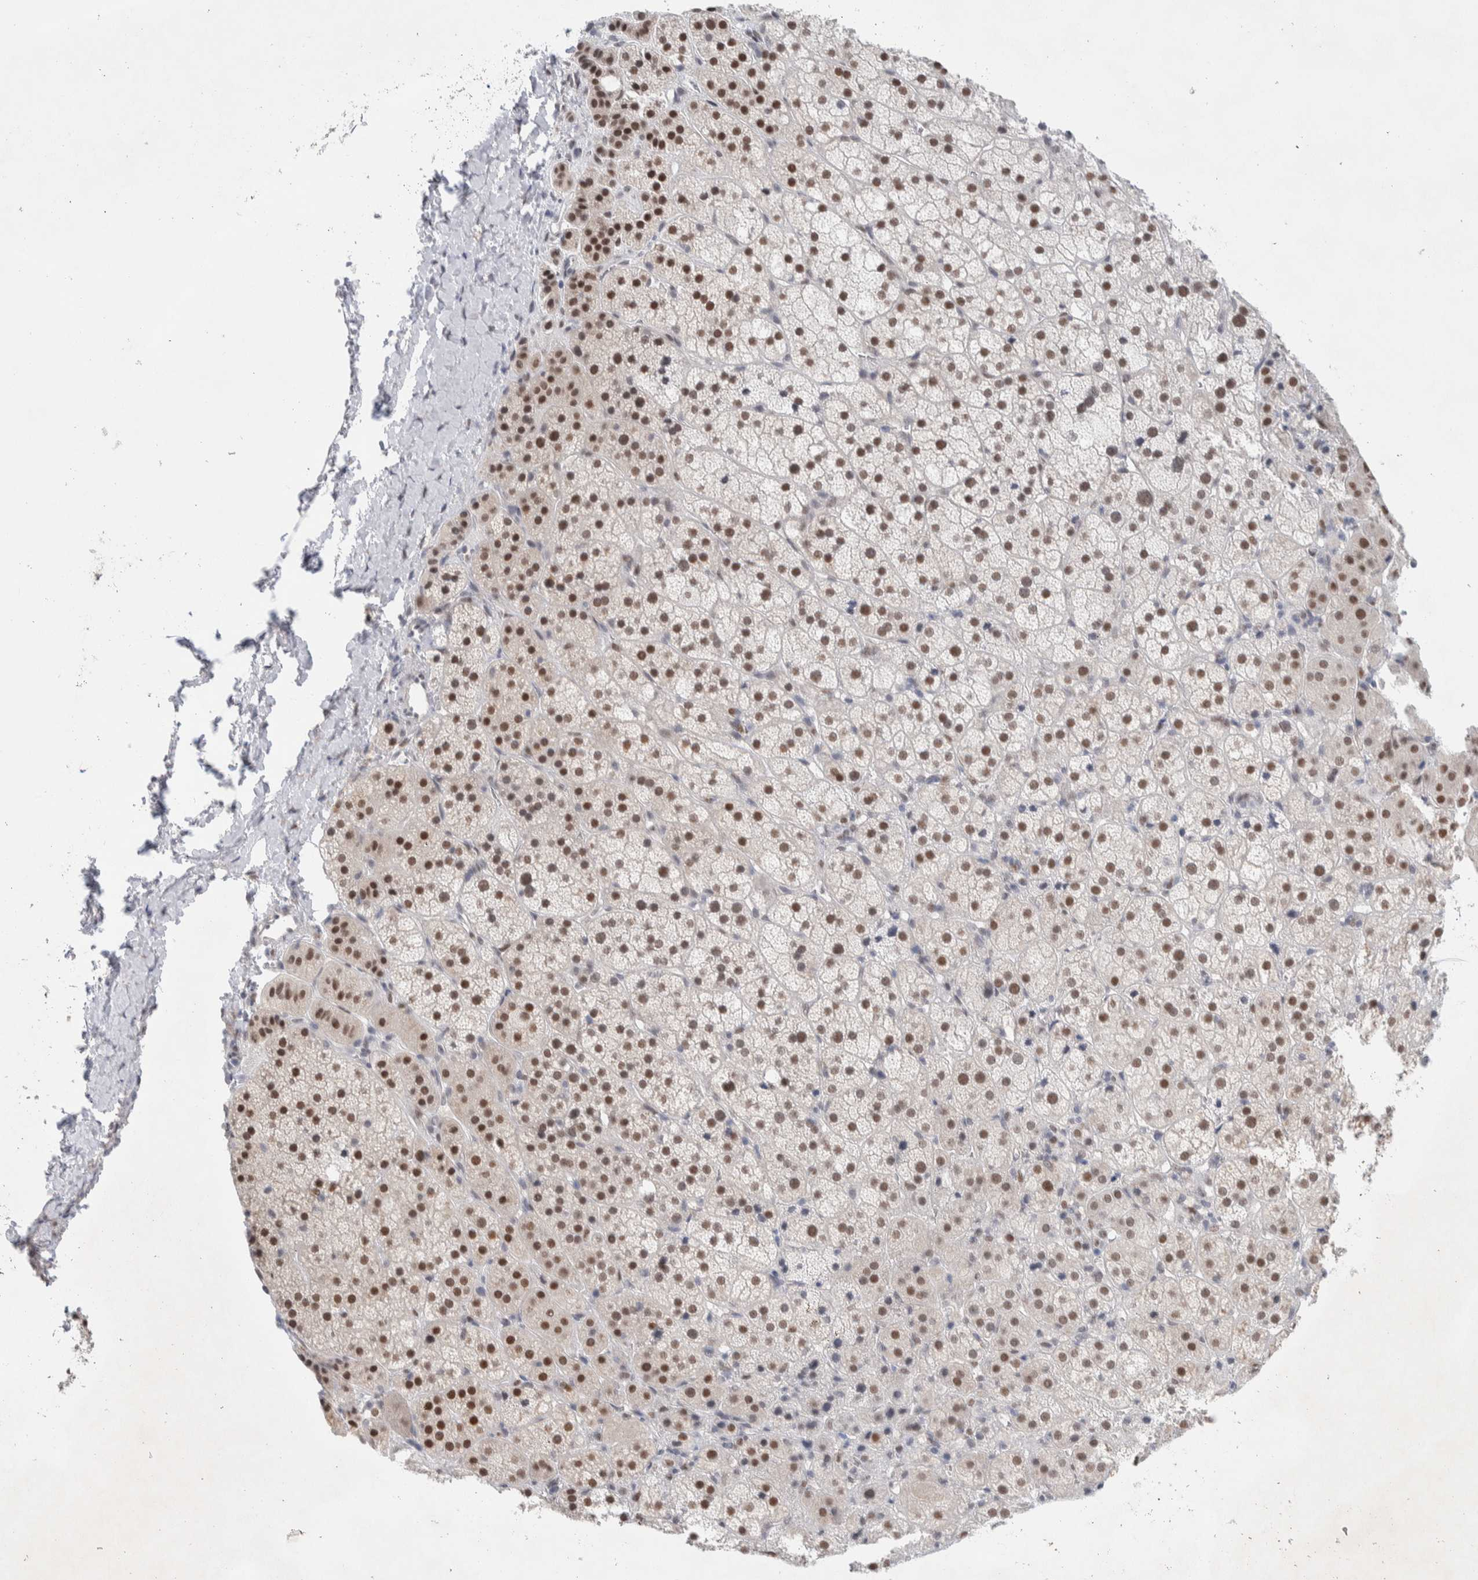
{"staining": {"intensity": "strong", "quantity": ">75%", "location": "nuclear"}, "tissue": "adrenal gland", "cell_type": "Glandular cells", "image_type": "normal", "snomed": [{"axis": "morphology", "description": "Normal tissue, NOS"}, {"axis": "topography", "description": "Adrenal gland"}], "caption": "Benign adrenal gland demonstrates strong nuclear positivity in about >75% of glandular cells (DAB = brown stain, brightfield microscopy at high magnification)..", "gene": "PRMT1", "patient": {"sex": "female", "age": 57}}